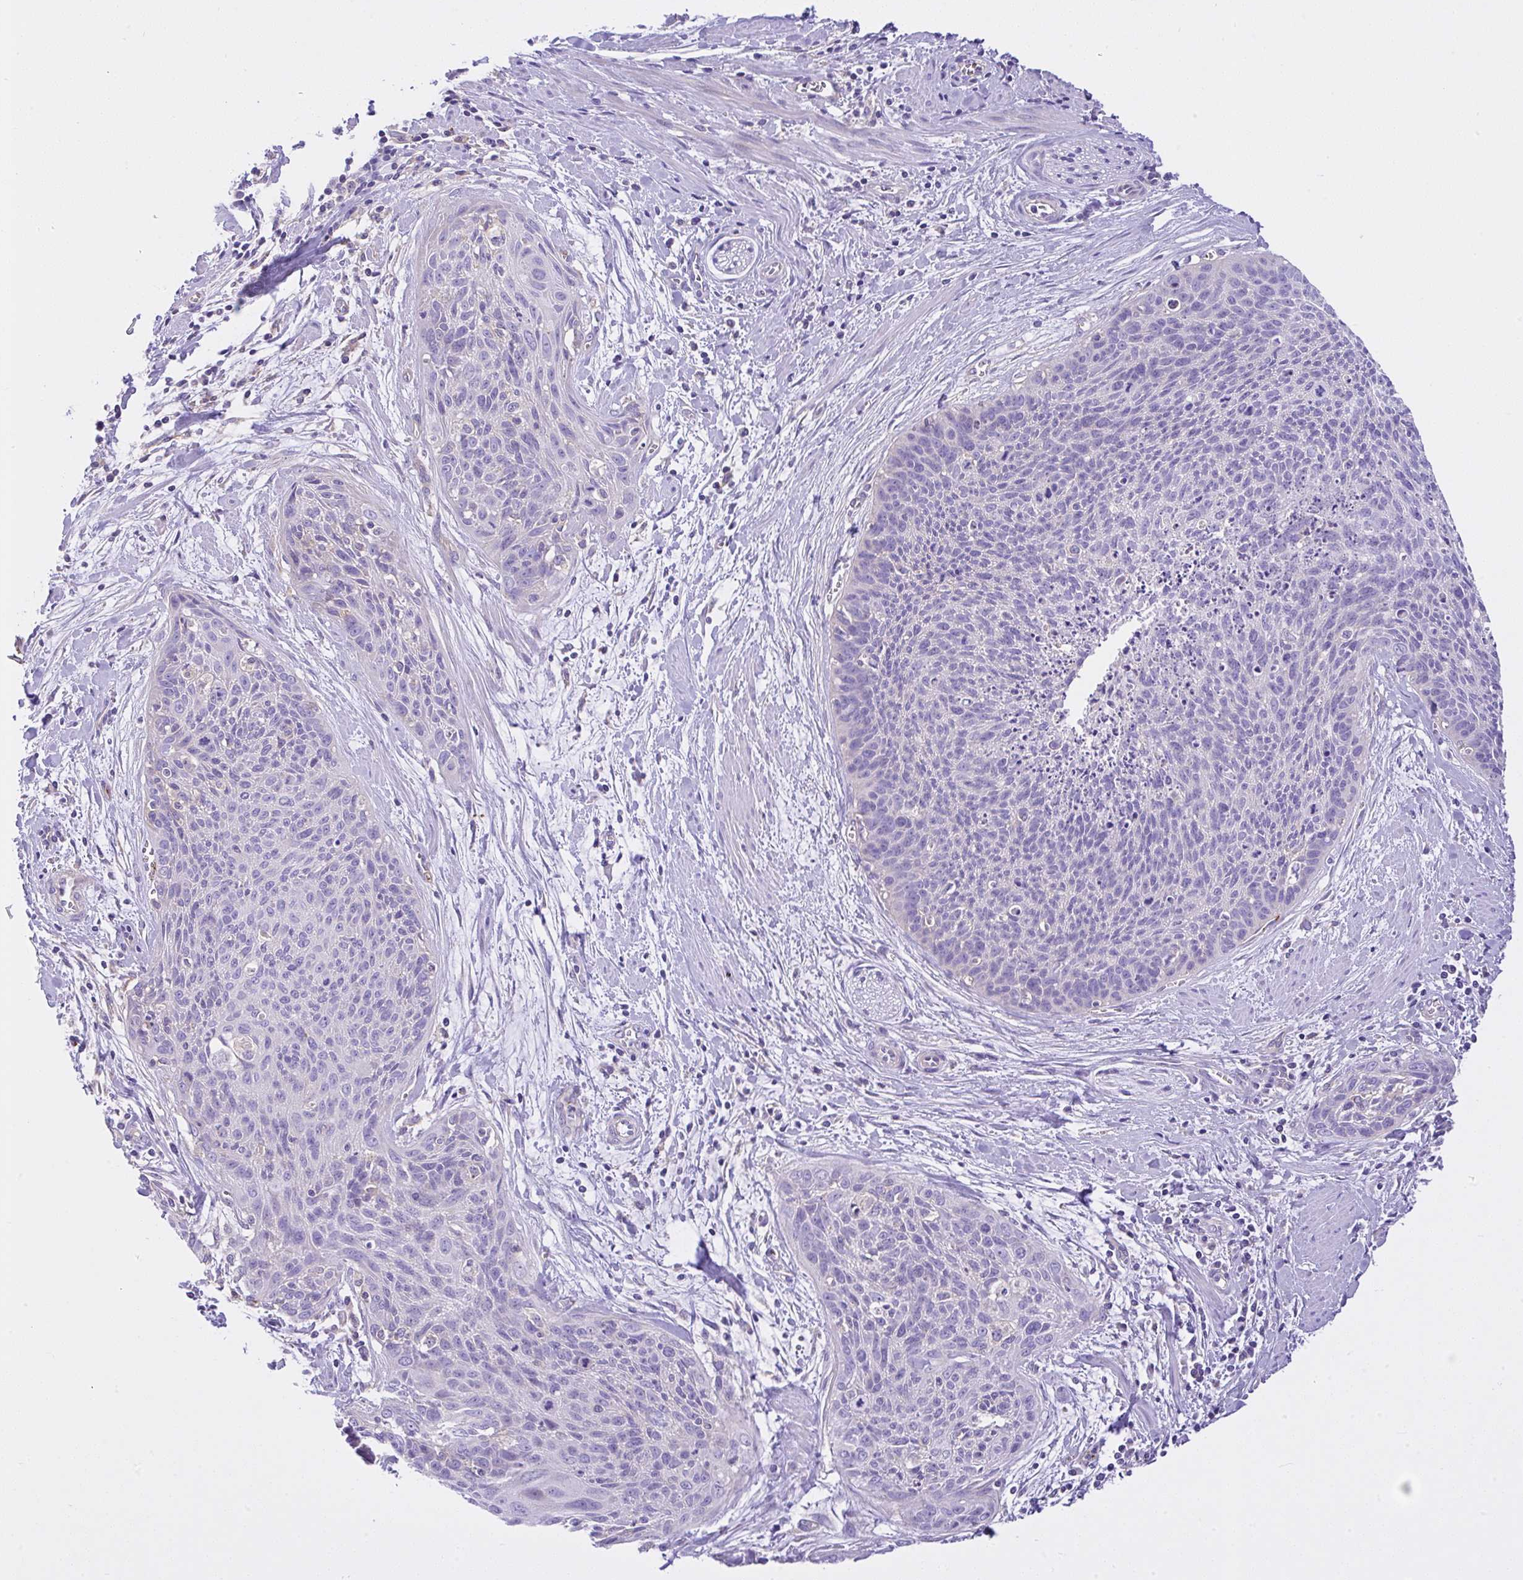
{"staining": {"intensity": "negative", "quantity": "none", "location": "none"}, "tissue": "cervical cancer", "cell_type": "Tumor cells", "image_type": "cancer", "snomed": [{"axis": "morphology", "description": "Squamous cell carcinoma, NOS"}, {"axis": "topography", "description": "Cervix"}], "caption": "This histopathology image is of squamous cell carcinoma (cervical) stained with IHC to label a protein in brown with the nuclei are counter-stained blue. There is no positivity in tumor cells.", "gene": "CCDC142", "patient": {"sex": "female", "age": 55}}